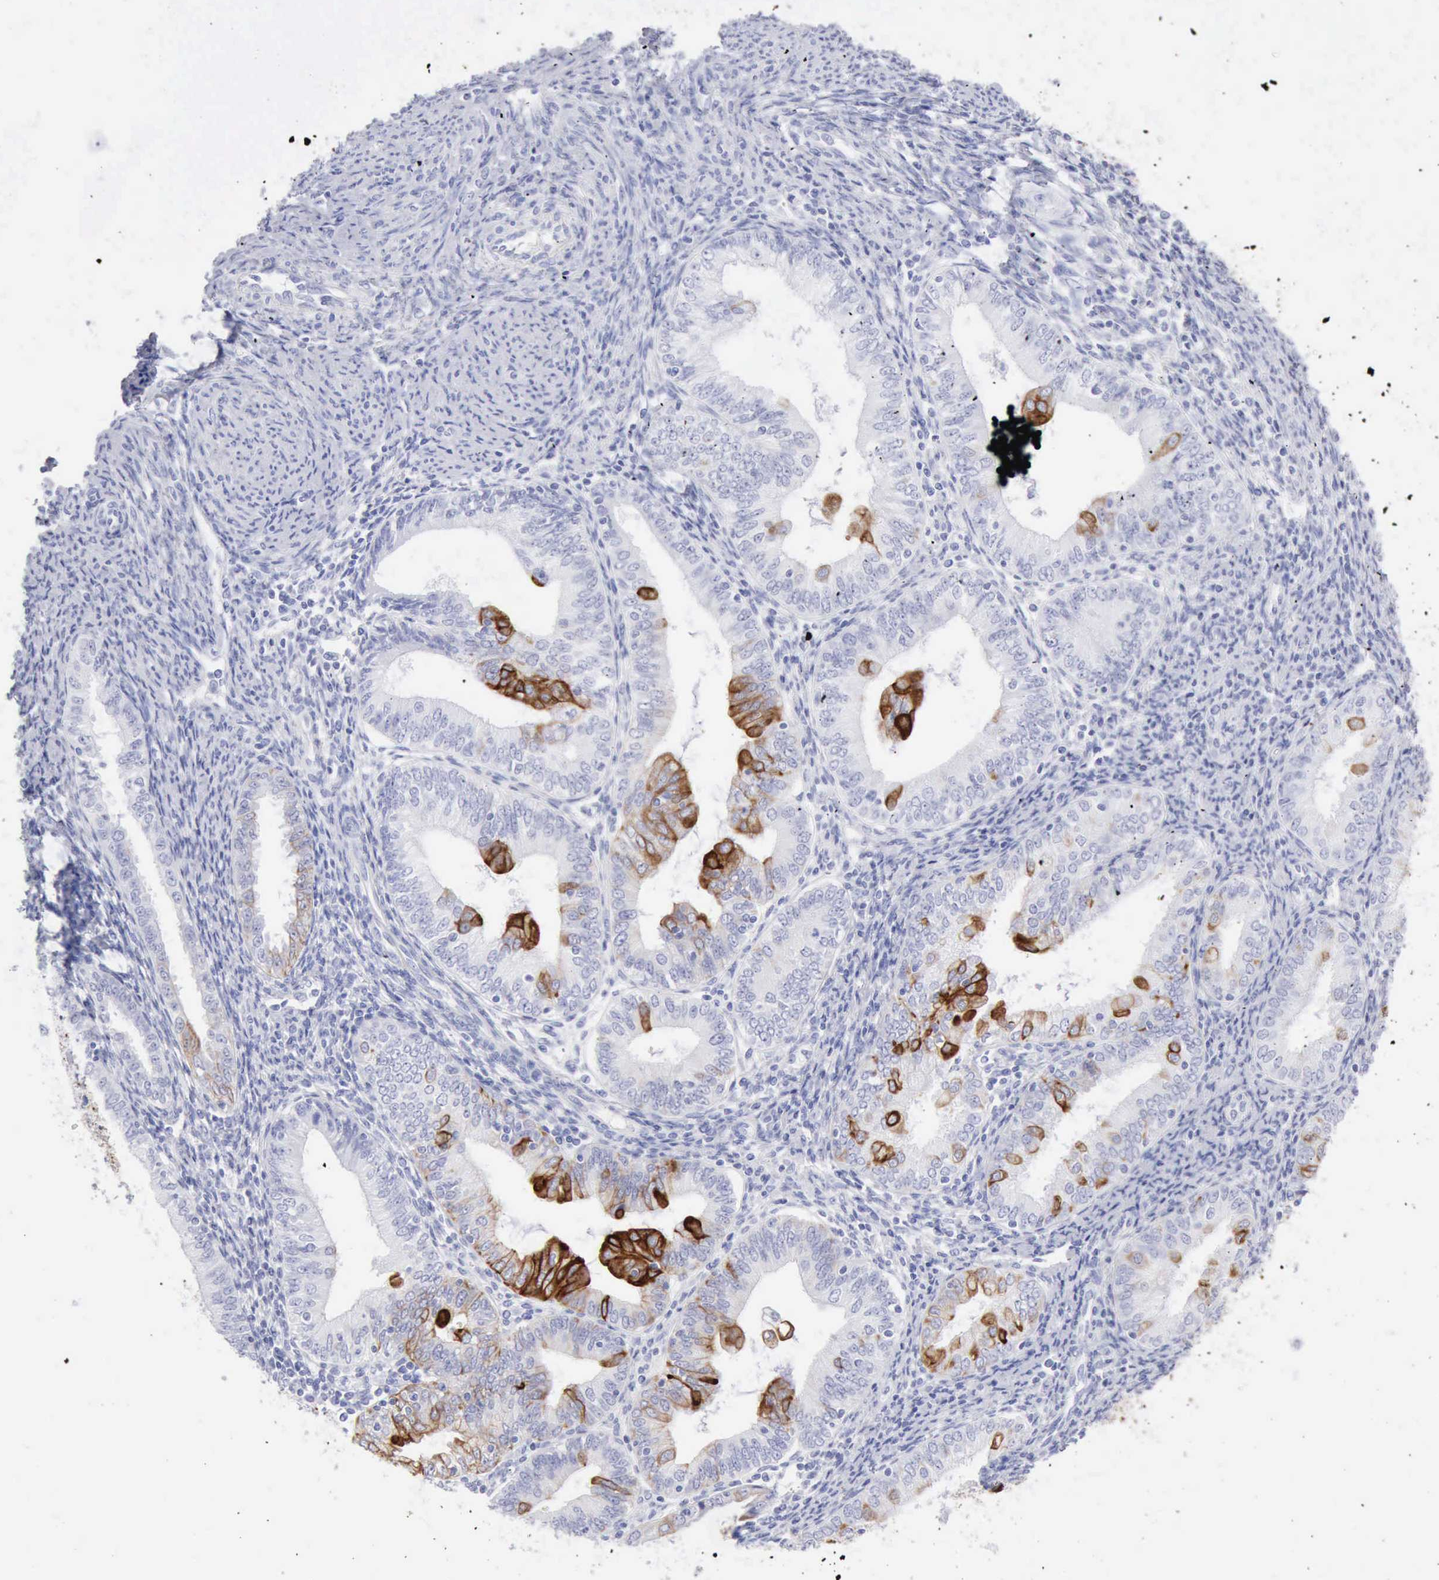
{"staining": {"intensity": "strong", "quantity": "25%-75%", "location": "cytoplasmic/membranous"}, "tissue": "endometrial cancer", "cell_type": "Tumor cells", "image_type": "cancer", "snomed": [{"axis": "morphology", "description": "Adenocarcinoma, NOS"}, {"axis": "topography", "description": "Endometrium"}], "caption": "The micrograph shows staining of adenocarcinoma (endometrial), revealing strong cytoplasmic/membranous protein positivity (brown color) within tumor cells.", "gene": "KRT5", "patient": {"sex": "female", "age": 55}}